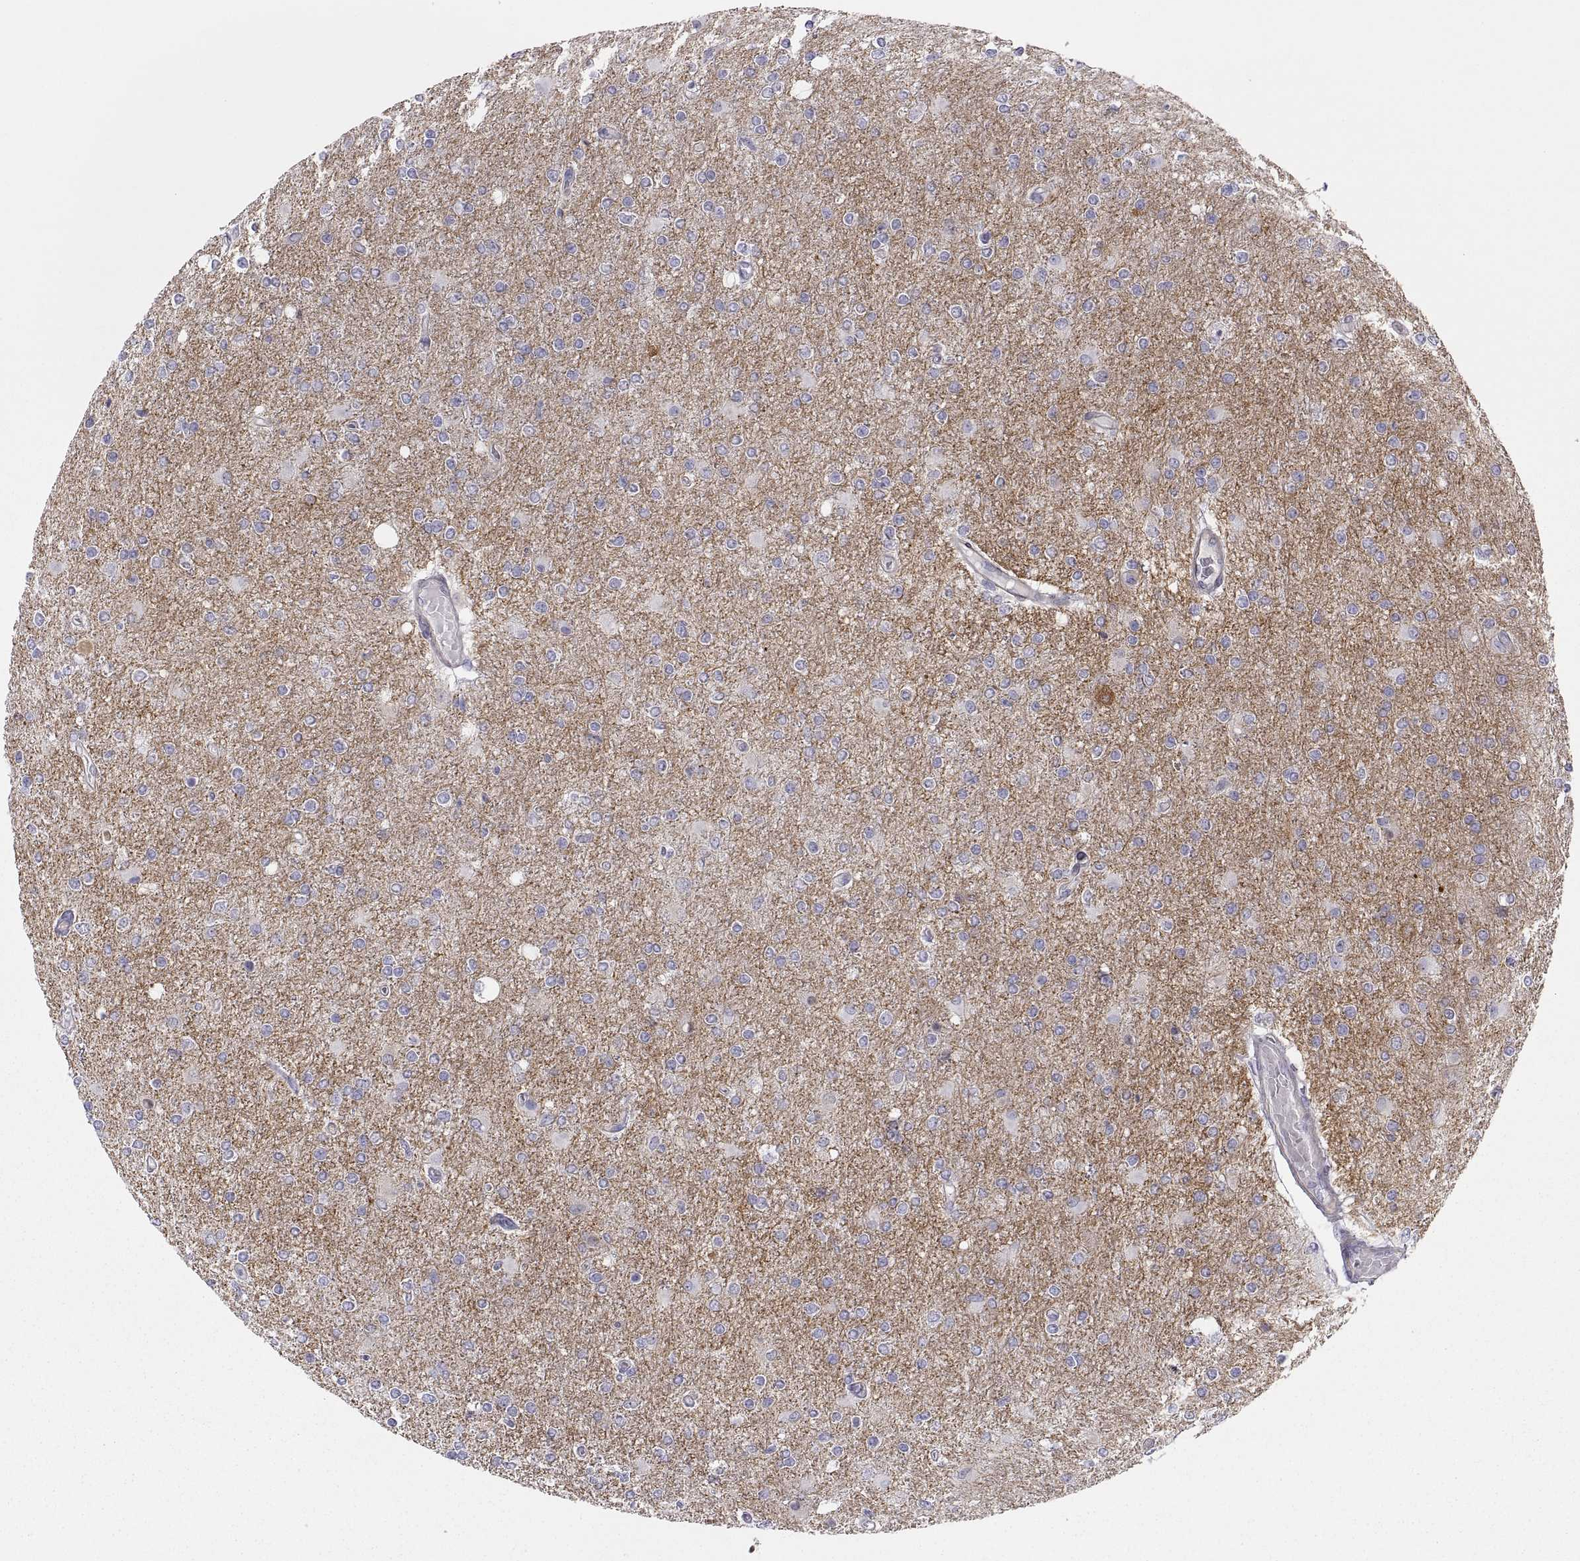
{"staining": {"intensity": "negative", "quantity": "none", "location": "none"}, "tissue": "glioma", "cell_type": "Tumor cells", "image_type": "cancer", "snomed": [{"axis": "morphology", "description": "Glioma, malignant, High grade"}, {"axis": "topography", "description": "Cerebral cortex"}], "caption": "IHC of malignant glioma (high-grade) reveals no staining in tumor cells.", "gene": "STRC", "patient": {"sex": "male", "age": 70}}